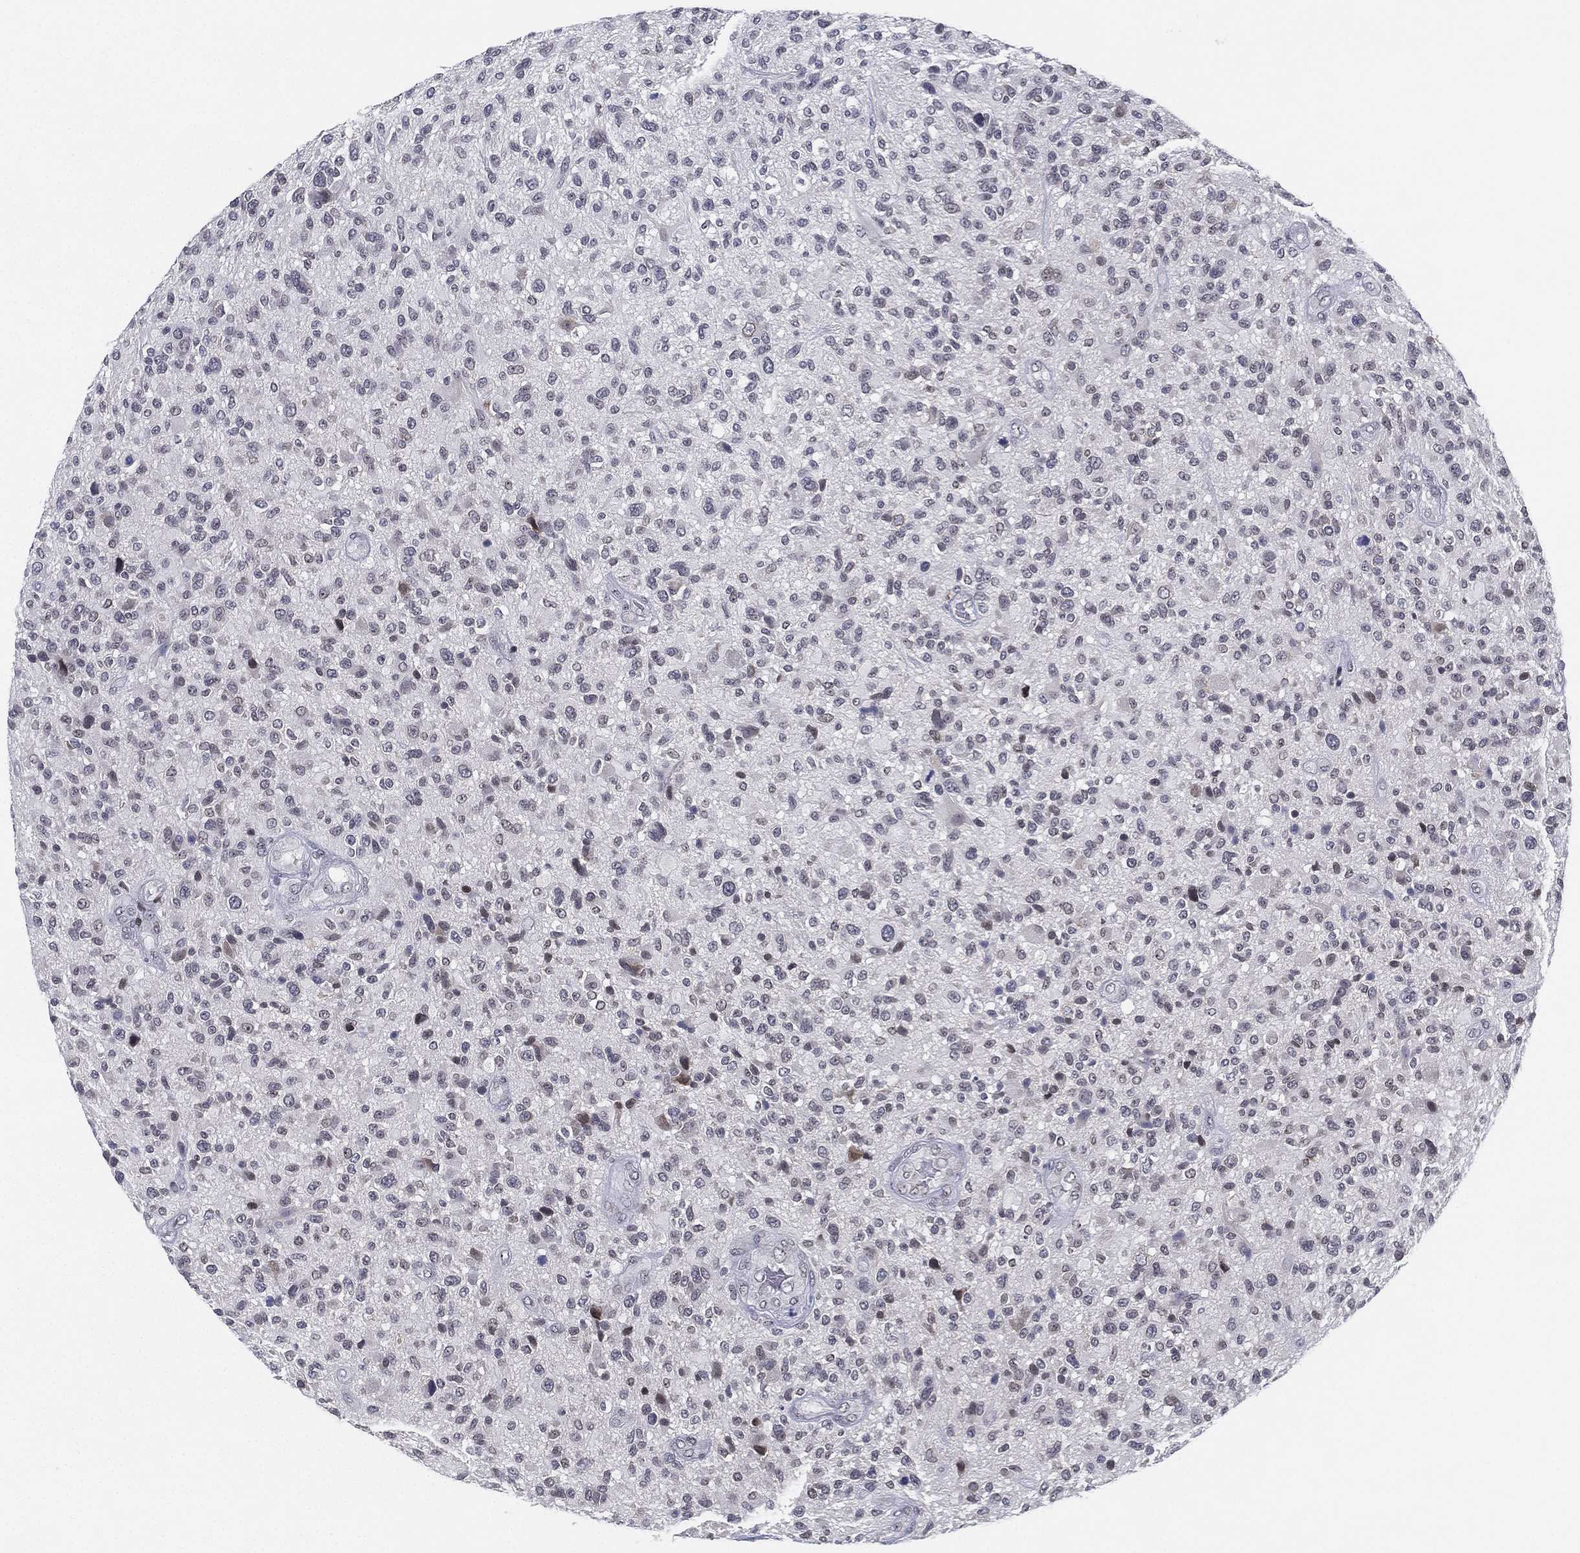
{"staining": {"intensity": "negative", "quantity": "none", "location": "none"}, "tissue": "glioma", "cell_type": "Tumor cells", "image_type": "cancer", "snomed": [{"axis": "morphology", "description": "Glioma, malignant, High grade"}, {"axis": "topography", "description": "Brain"}], "caption": "Immunohistochemistry micrograph of neoplastic tissue: human malignant glioma (high-grade) stained with DAB (3,3'-diaminobenzidine) shows no significant protein staining in tumor cells.", "gene": "MS4A8", "patient": {"sex": "male", "age": 47}}